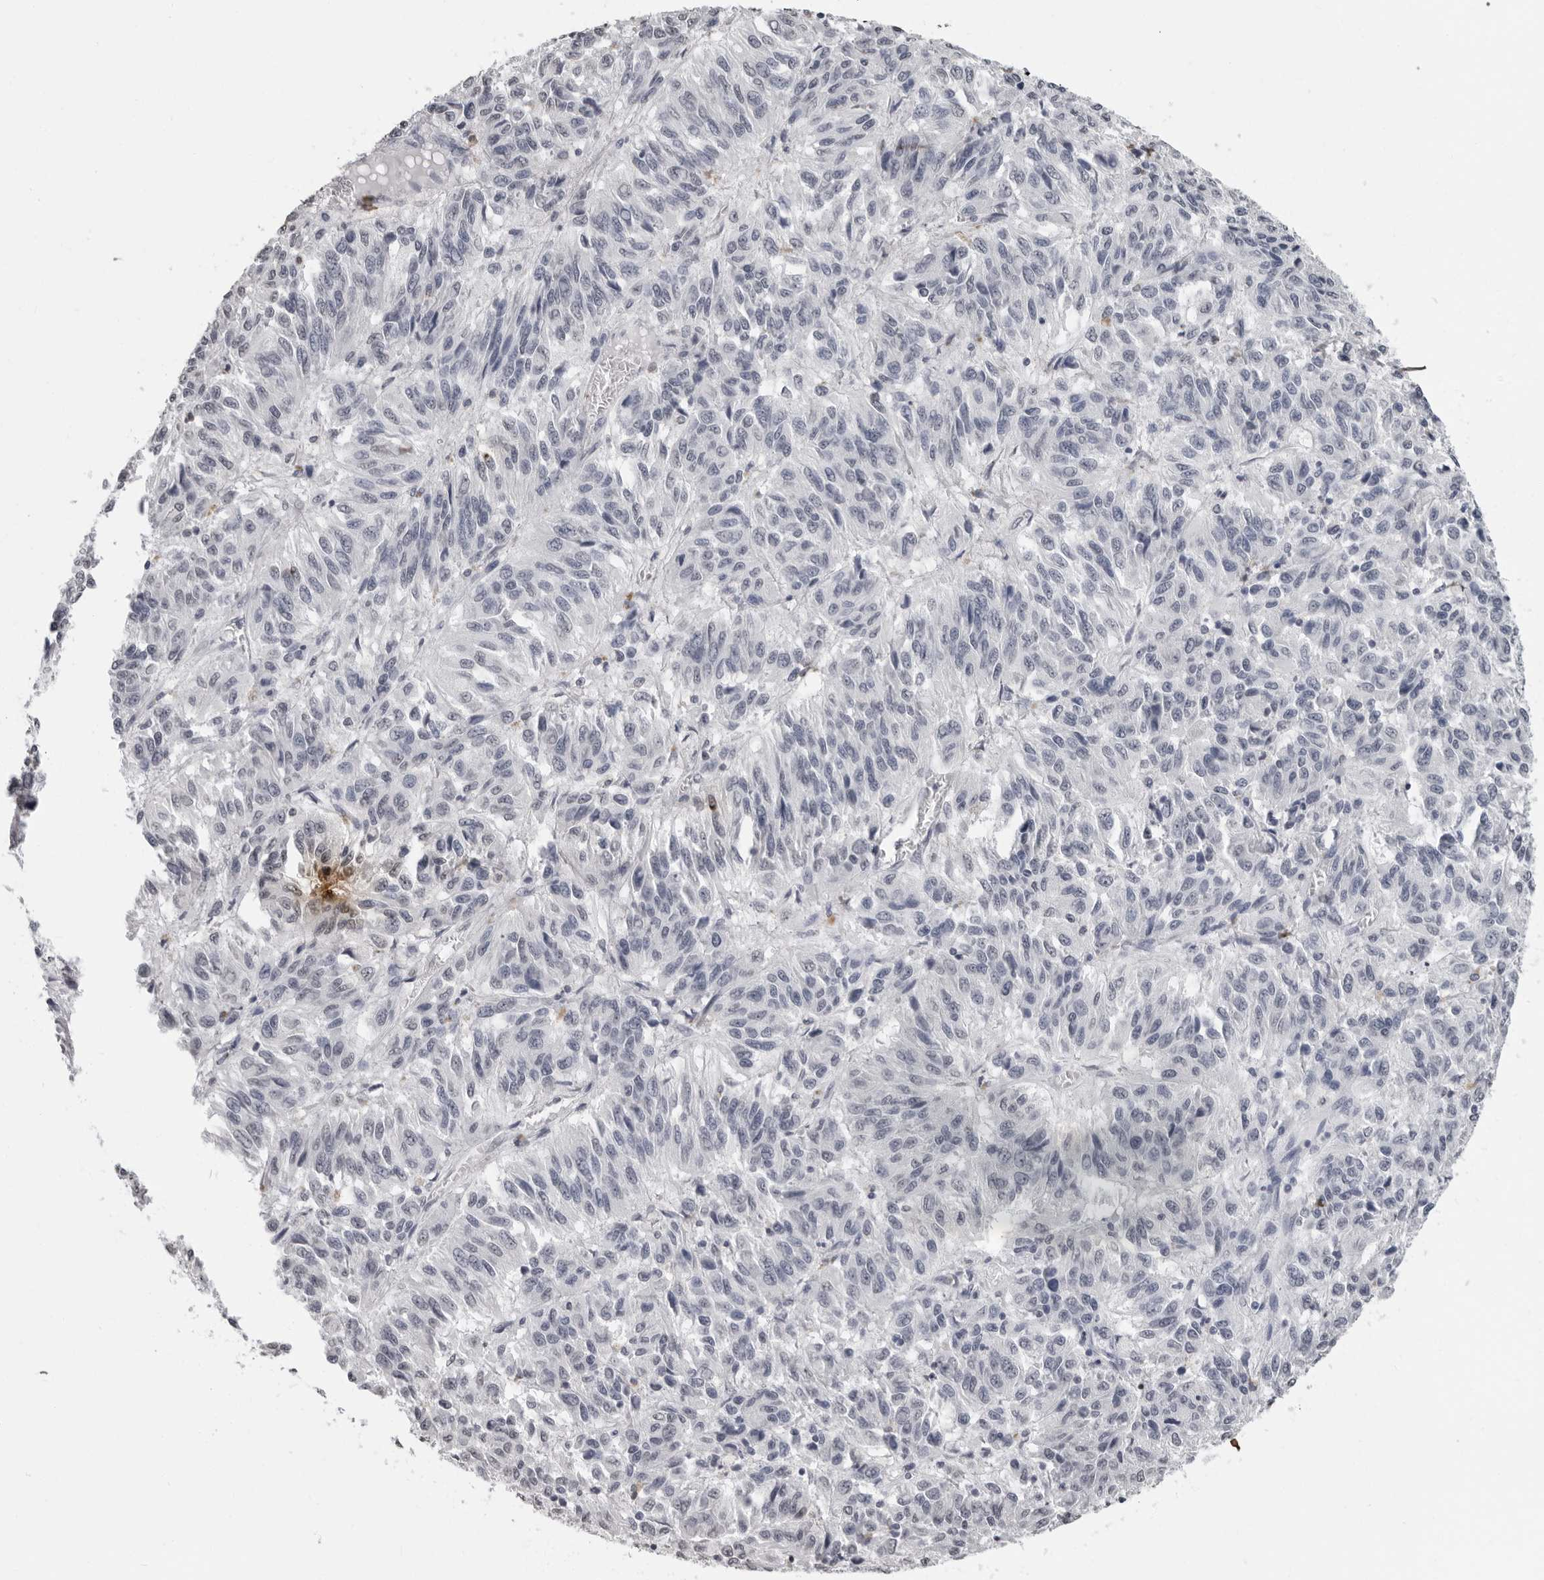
{"staining": {"intensity": "negative", "quantity": "none", "location": "none"}, "tissue": "melanoma", "cell_type": "Tumor cells", "image_type": "cancer", "snomed": [{"axis": "morphology", "description": "Malignant melanoma, Metastatic site"}, {"axis": "topography", "description": "Lung"}], "caption": "A micrograph of melanoma stained for a protein displays no brown staining in tumor cells.", "gene": "HEPACAM", "patient": {"sex": "male", "age": 64}}